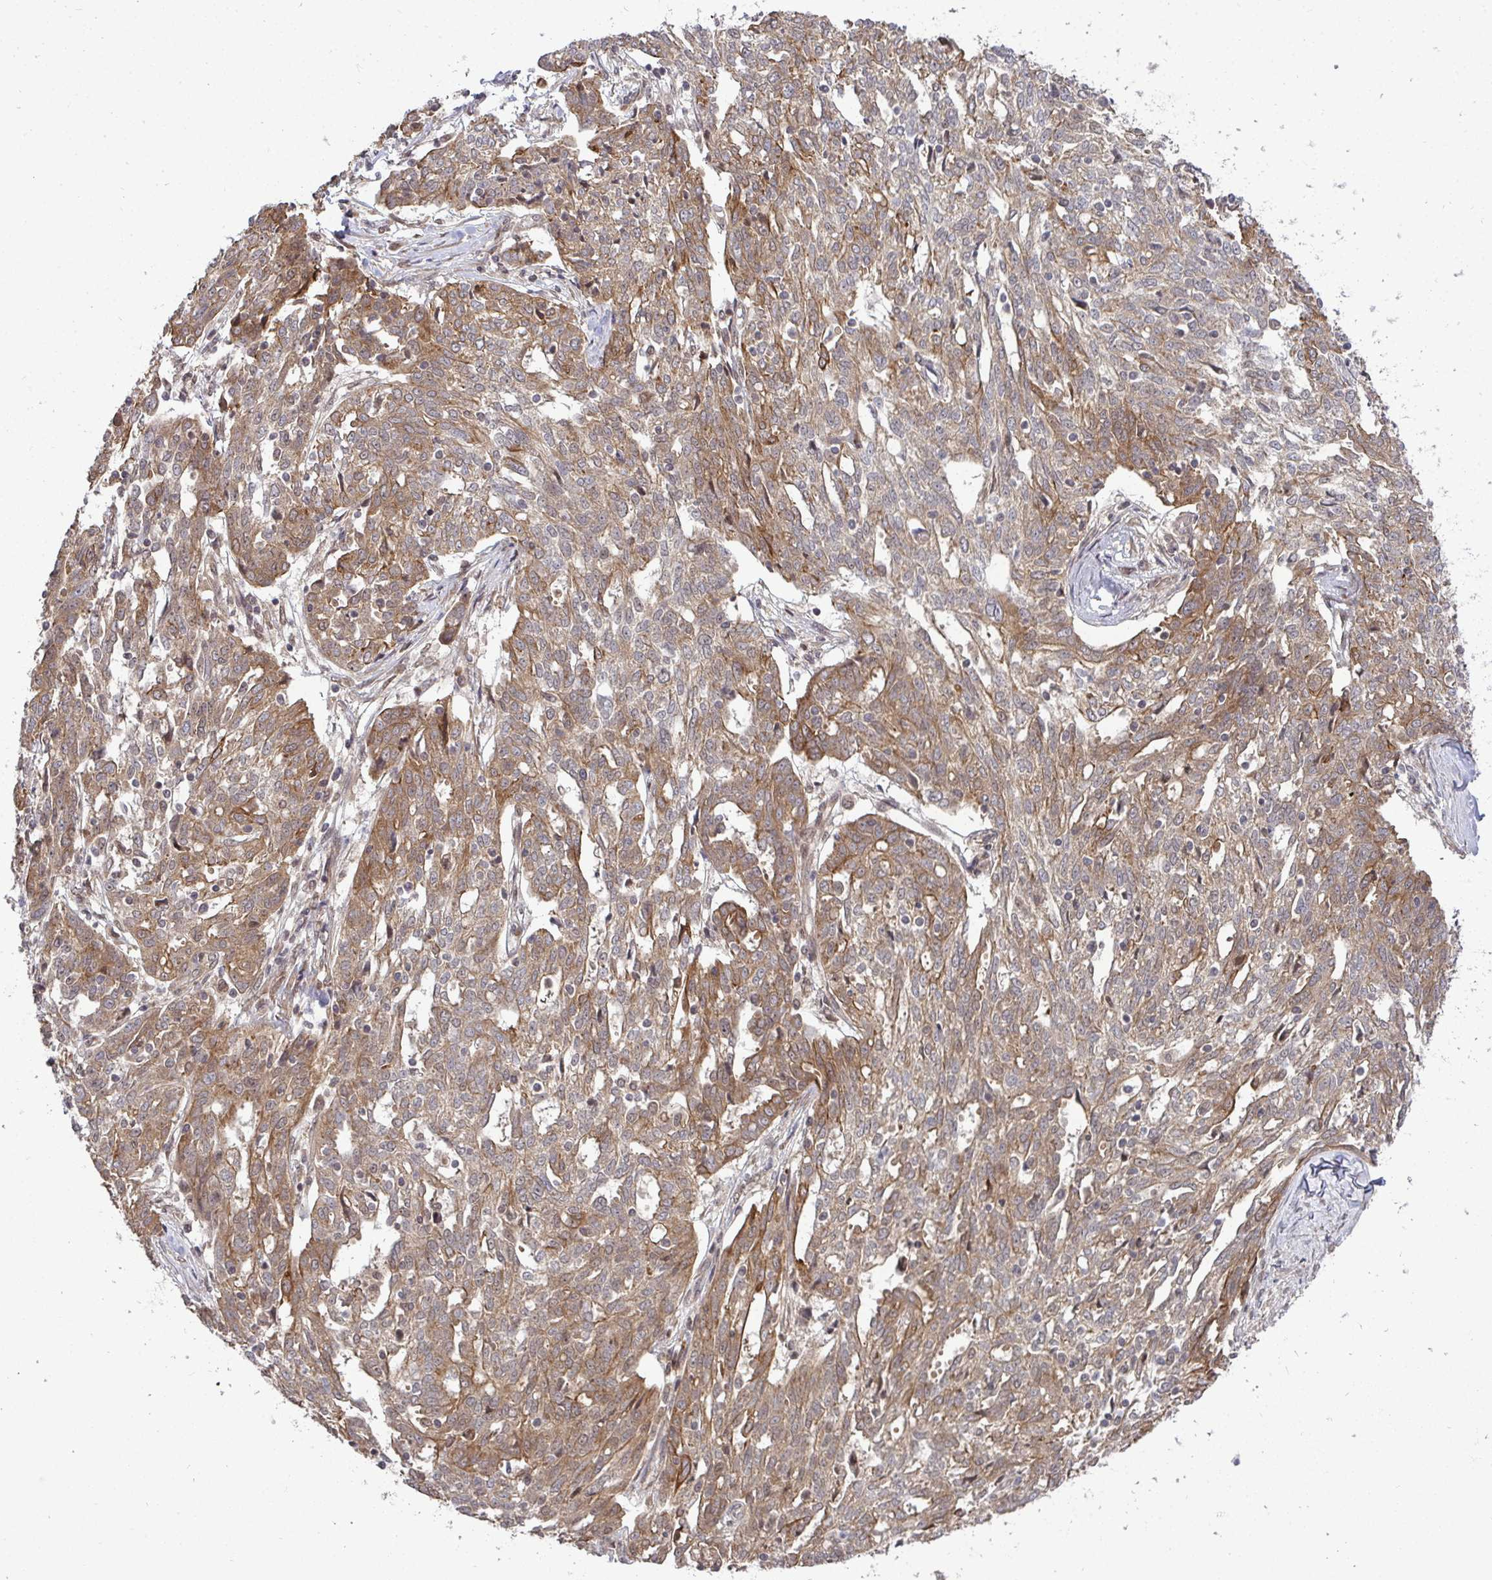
{"staining": {"intensity": "moderate", "quantity": ">75%", "location": "cytoplasmic/membranous"}, "tissue": "ovarian cancer", "cell_type": "Tumor cells", "image_type": "cancer", "snomed": [{"axis": "morphology", "description": "Cystadenocarcinoma, serous, NOS"}, {"axis": "topography", "description": "Ovary"}], "caption": "Ovarian serous cystadenocarcinoma stained with a brown dye shows moderate cytoplasmic/membranous positive positivity in about >75% of tumor cells.", "gene": "TRIM44", "patient": {"sex": "female", "age": 67}}